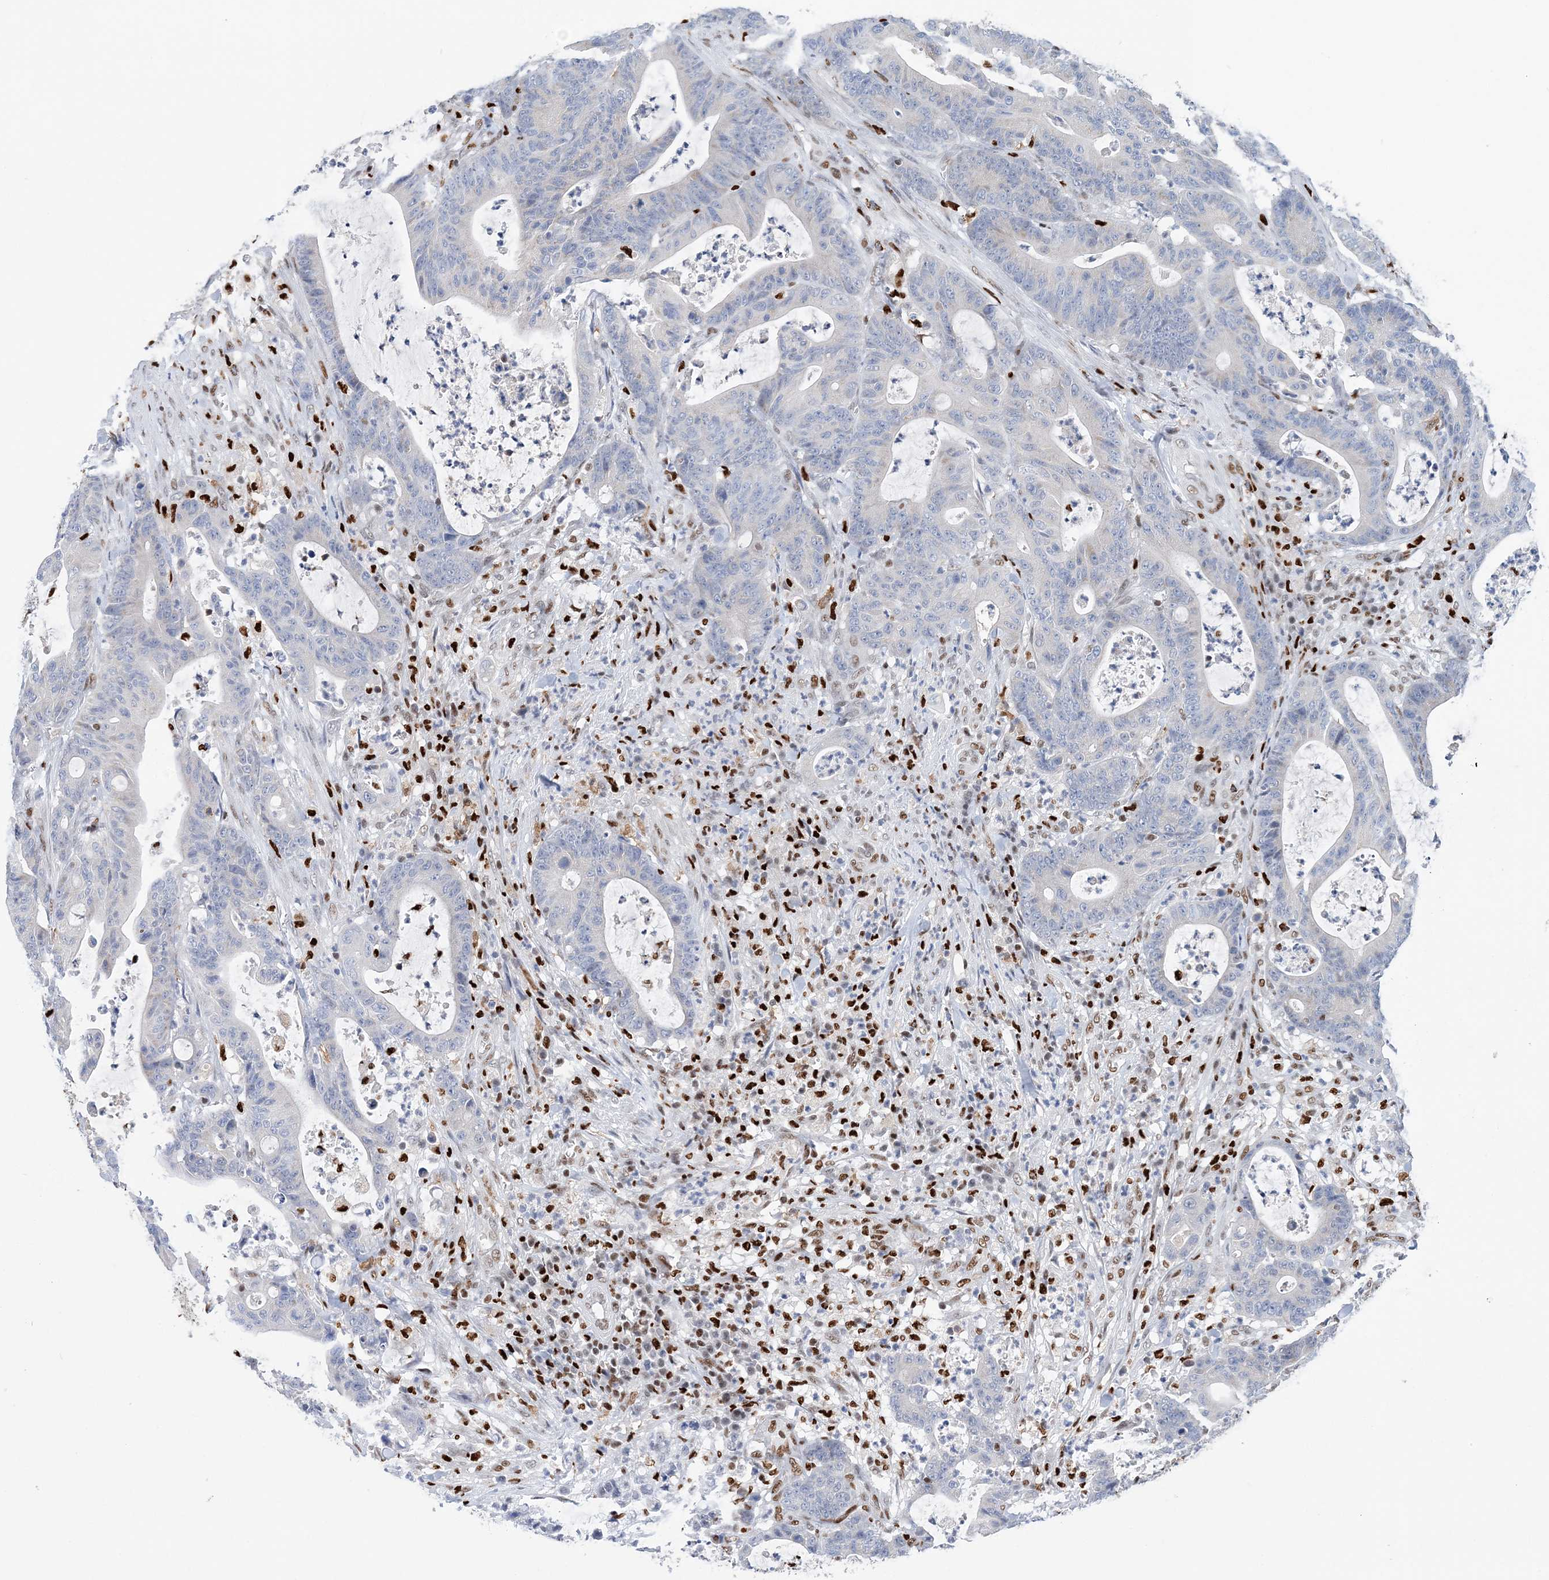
{"staining": {"intensity": "negative", "quantity": "none", "location": "none"}, "tissue": "colorectal cancer", "cell_type": "Tumor cells", "image_type": "cancer", "snomed": [{"axis": "morphology", "description": "Adenocarcinoma, NOS"}, {"axis": "topography", "description": "Colon"}], "caption": "IHC image of human adenocarcinoma (colorectal) stained for a protein (brown), which displays no positivity in tumor cells.", "gene": "NIT2", "patient": {"sex": "female", "age": 84}}